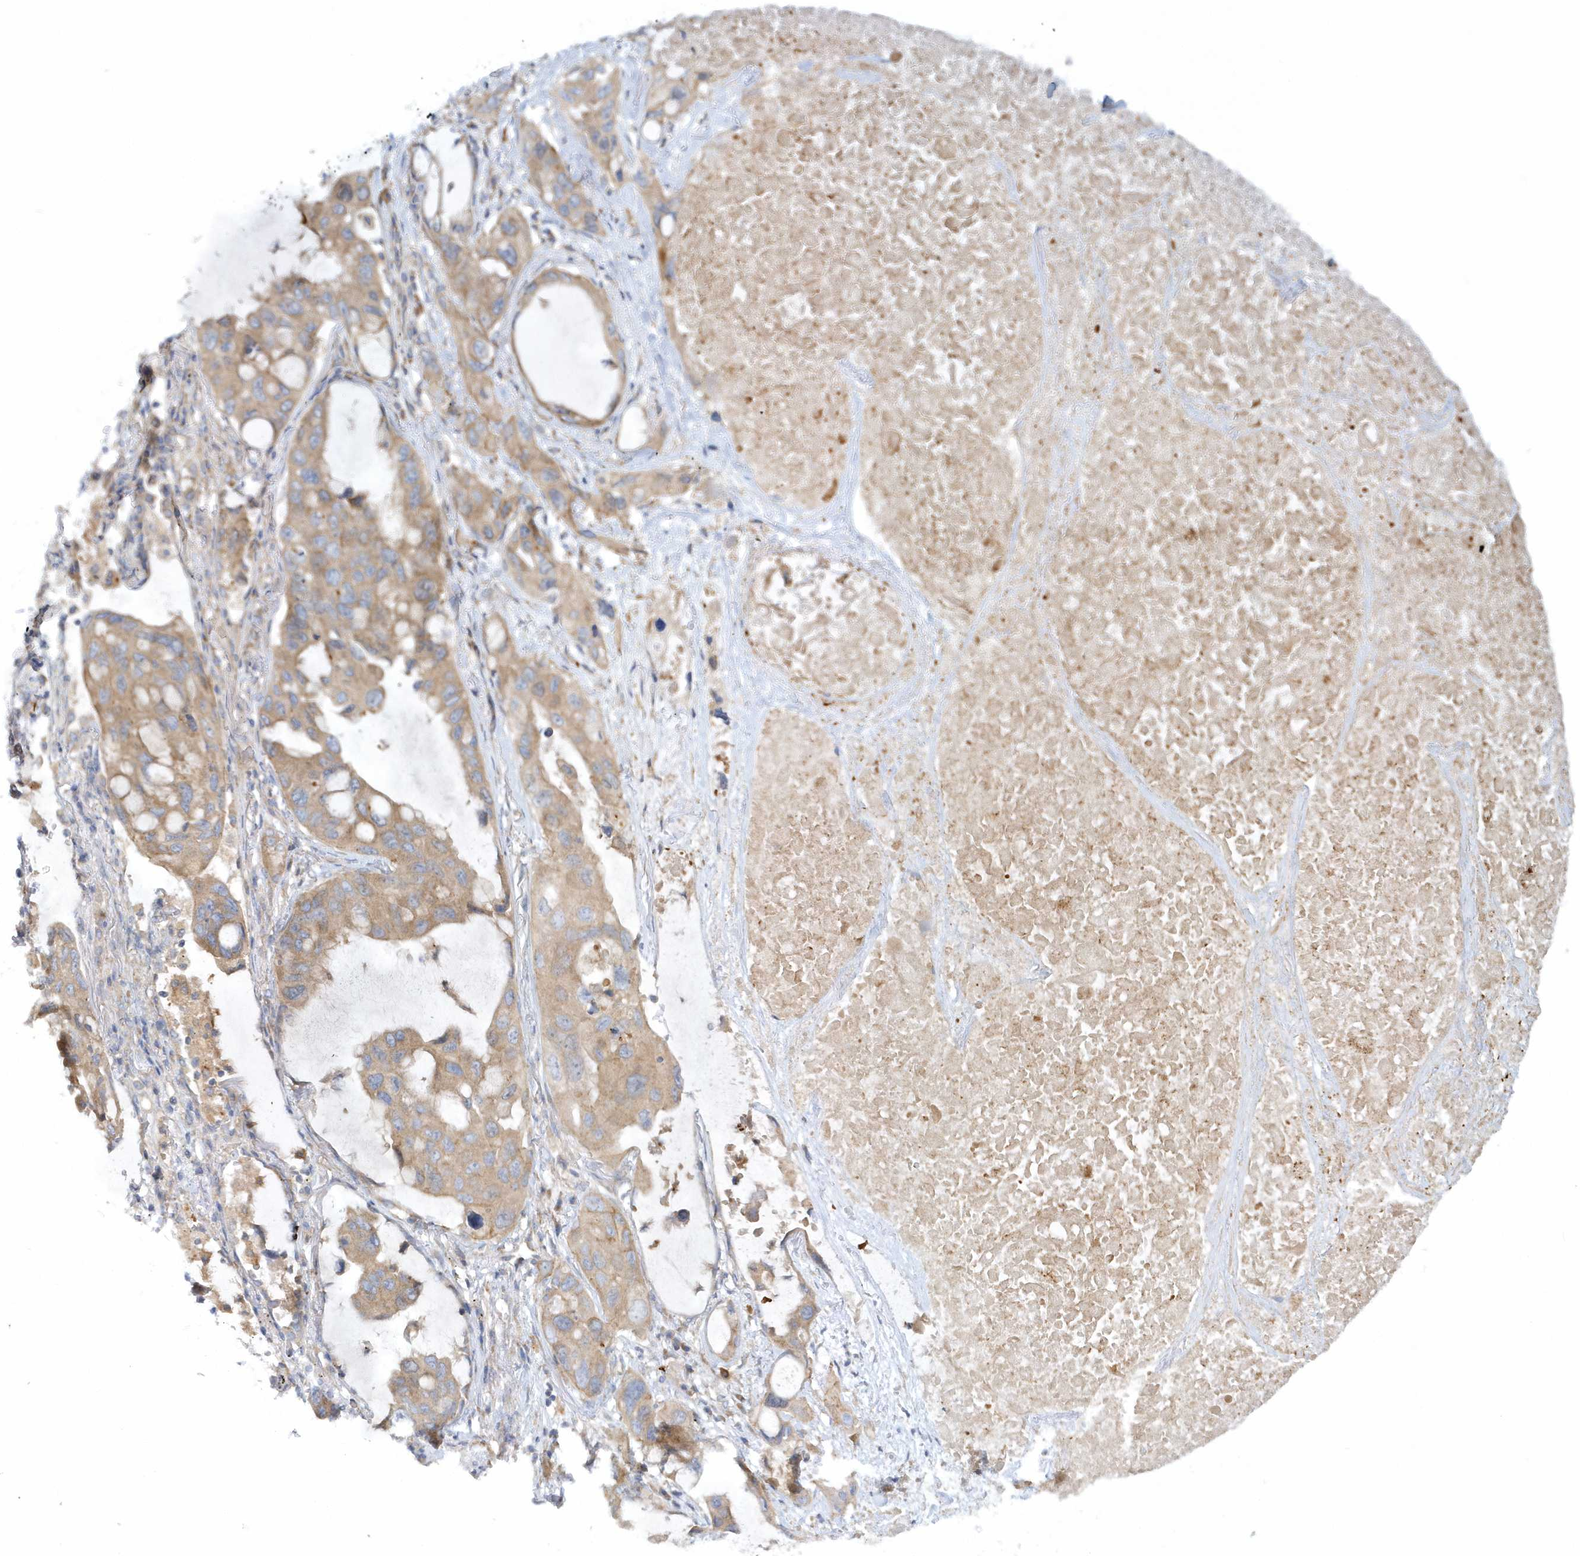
{"staining": {"intensity": "weak", "quantity": ">75%", "location": "cytoplasmic/membranous"}, "tissue": "lung cancer", "cell_type": "Tumor cells", "image_type": "cancer", "snomed": [{"axis": "morphology", "description": "Squamous cell carcinoma, NOS"}, {"axis": "topography", "description": "Lung"}], "caption": "Protein staining by immunohistochemistry demonstrates weak cytoplasmic/membranous positivity in about >75% of tumor cells in lung cancer. (Stains: DAB (3,3'-diaminobenzidine) in brown, nuclei in blue, Microscopy: brightfield microscopy at high magnification).", "gene": "CNOT10", "patient": {"sex": "female", "age": 73}}